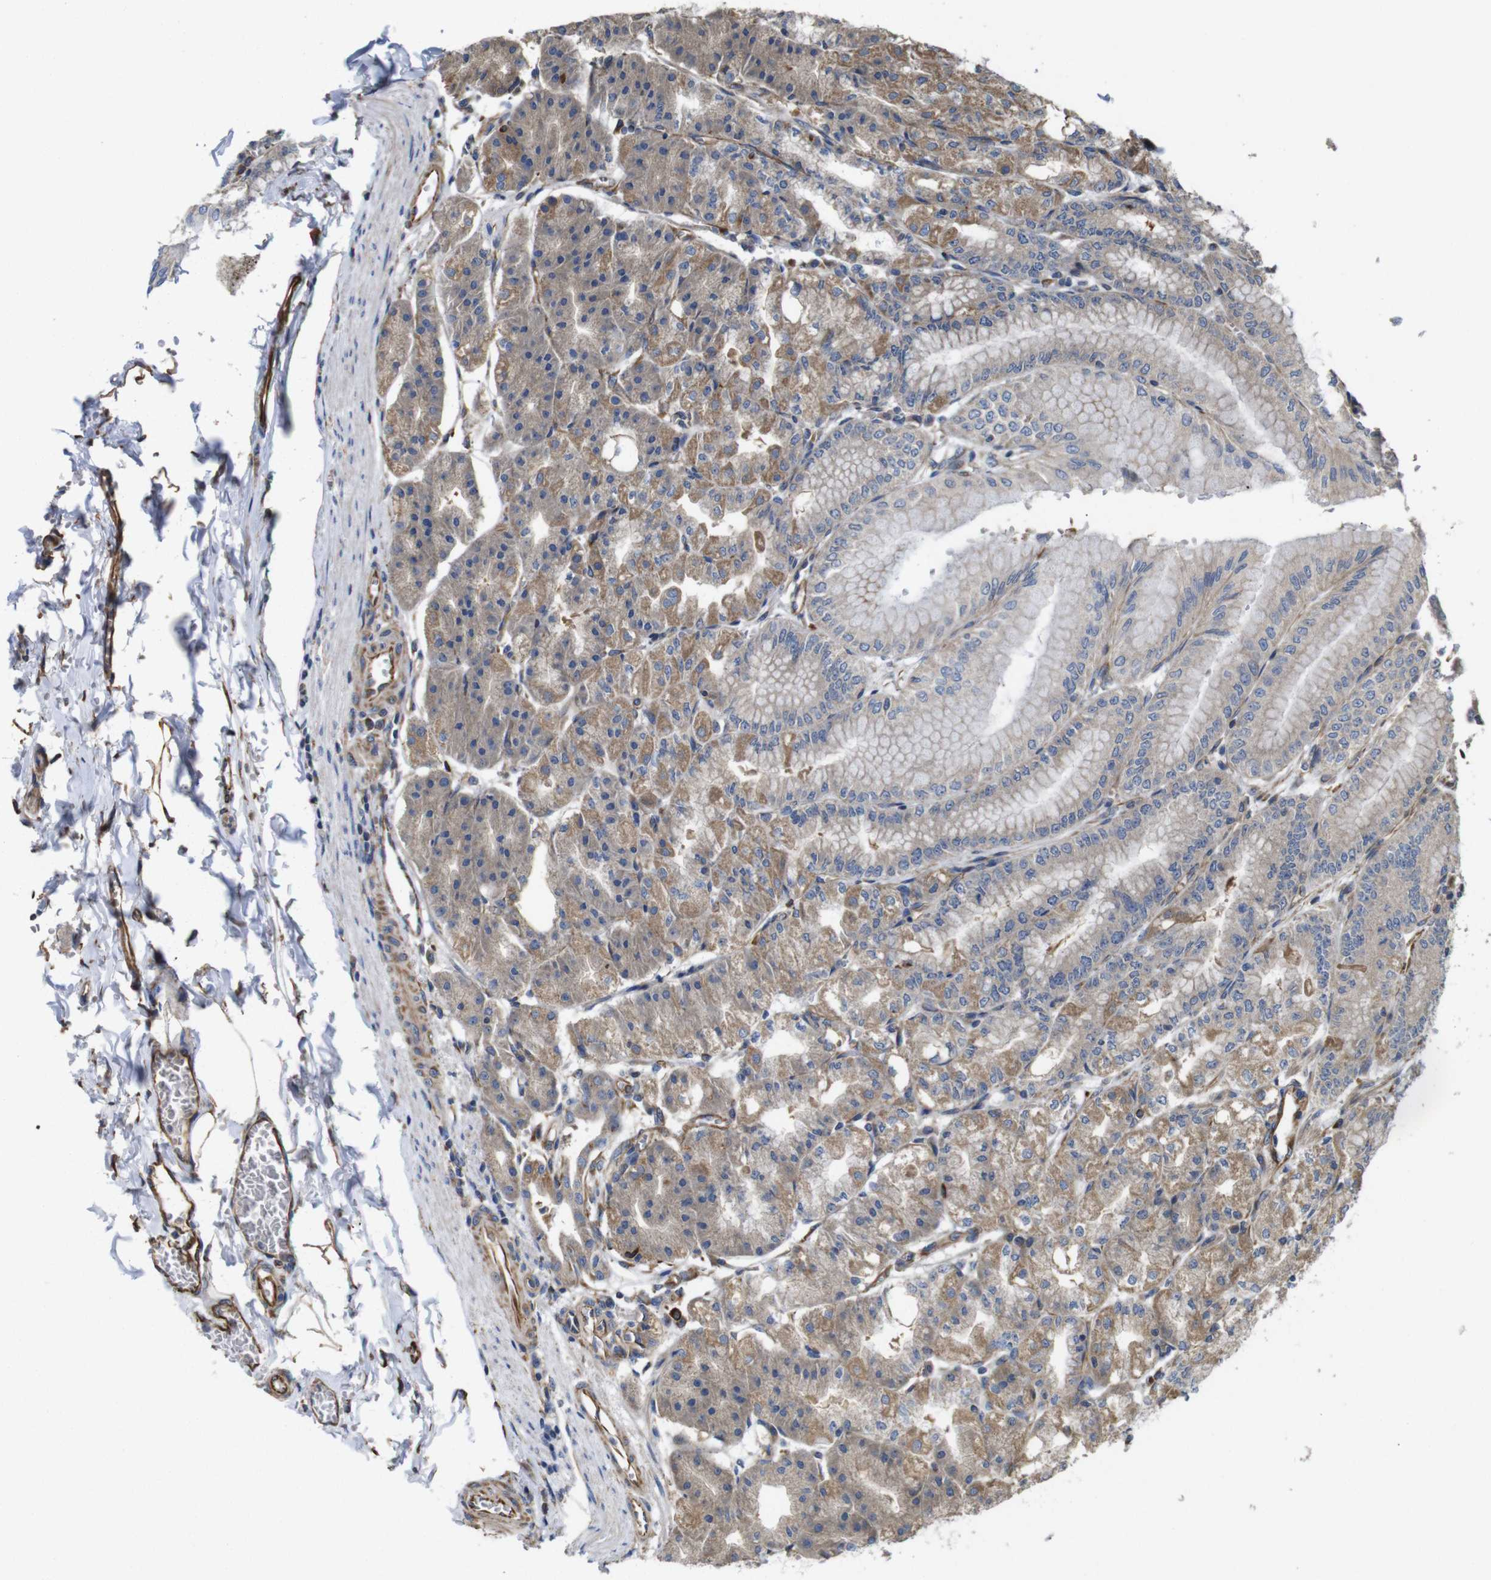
{"staining": {"intensity": "moderate", "quantity": ">75%", "location": "cytoplasmic/membranous"}, "tissue": "stomach", "cell_type": "Glandular cells", "image_type": "normal", "snomed": [{"axis": "morphology", "description": "Normal tissue, NOS"}, {"axis": "topography", "description": "Stomach, lower"}], "caption": "IHC photomicrograph of normal stomach: human stomach stained using immunohistochemistry reveals medium levels of moderate protein expression localized specifically in the cytoplasmic/membranous of glandular cells, appearing as a cytoplasmic/membranous brown color.", "gene": "POMK", "patient": {"sex": "male", "age": 71}}